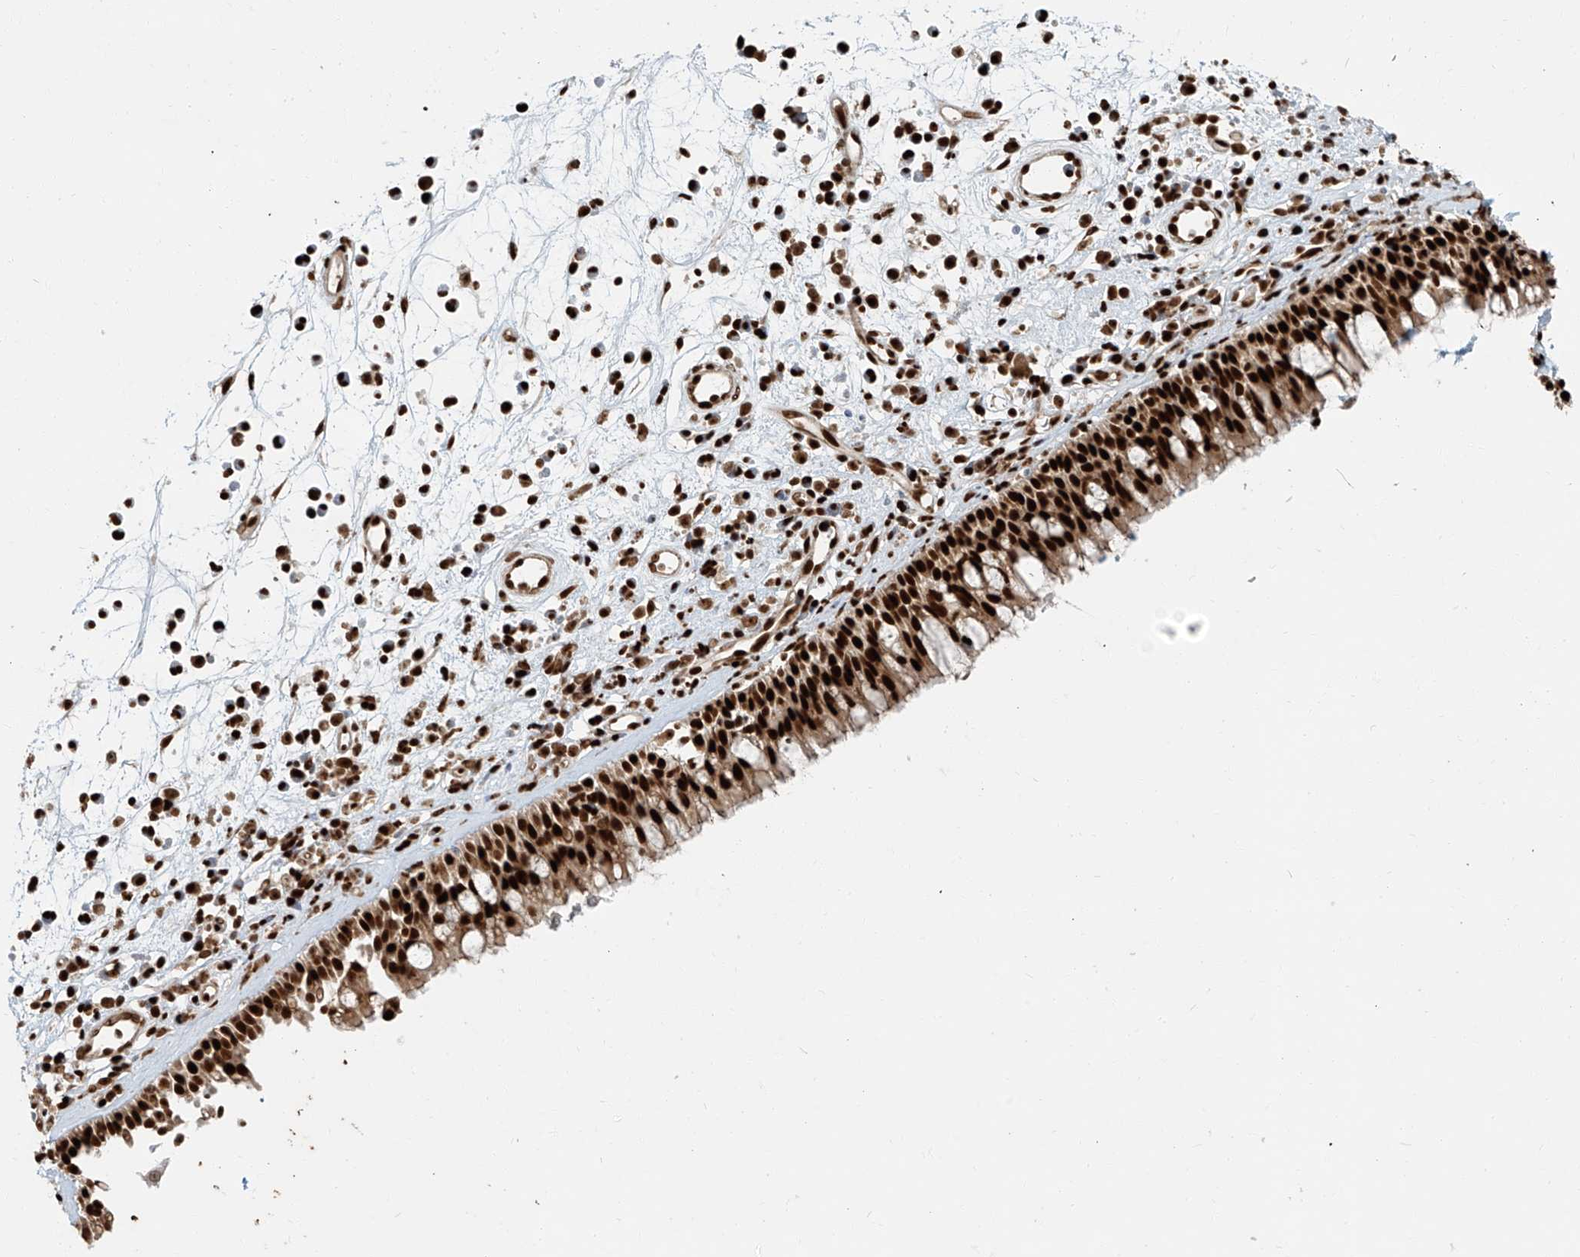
{"staining": {"intensity": "strong", "quantity": ">75%", "location": "nuclear"}, "tissue": "nasopharynx", "cell_type": "Respiratory epithelial cells", "image_type": "normal", "snomed": [{"axis": "morphology", "description": "Normal tissue, NOS"}, {"axis": "morphology", "description": "Inflammation, NOS"}, {"axis": "morphology", "description": "Malignant melanoma, Metastatic site"}, {"axis": "topography", "description": "Nasopharynx"}], "caption": "DAB (3,3'-diaminobenzidine) immunohistochemical staining of unremarkable human nasopharynx displays strong nuclear protein staining in approximately >75% of respiratory epithelial cells.", "gene": "FAM193B", "patient": {"sex": "male", "age": 70}}